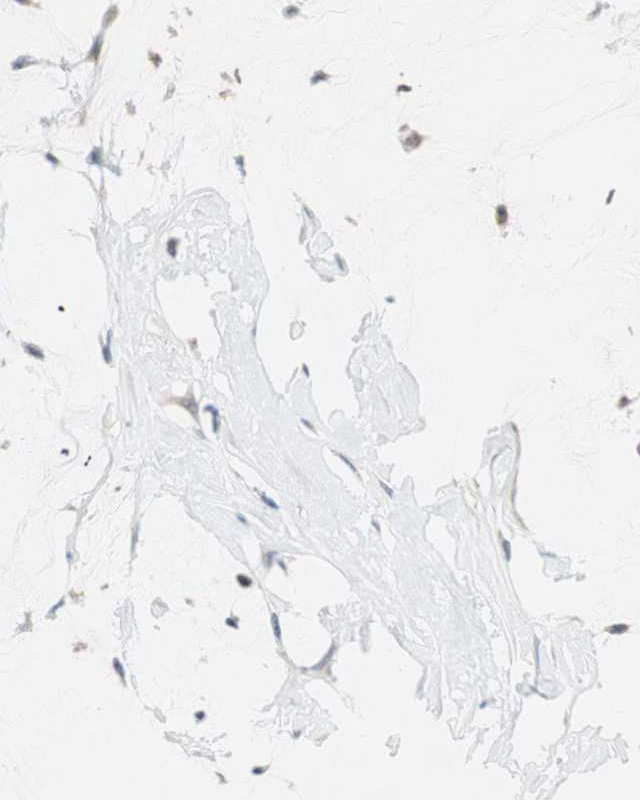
{"staining": {"intensity": "moderate", "quantity": ">75%", "location": "cytoplasmic/membranous"}, "tissue": "ovarian cancer", "cell_type": "Tumor cells", "image_type": "cancer", "snomed": [{"axis": "morphology", "description": "Cystadenocarcinoma, mucinous, NOS"}, {"axis": "topography", "description": "Ovary"}], "caption": "Tumor cells show medium levels of moderate cytoplasmic/membranous staining in about >75% of cells in ovarian cancer.", "gene": "GALT", "patient": {"sex": "female", "age": 39}}